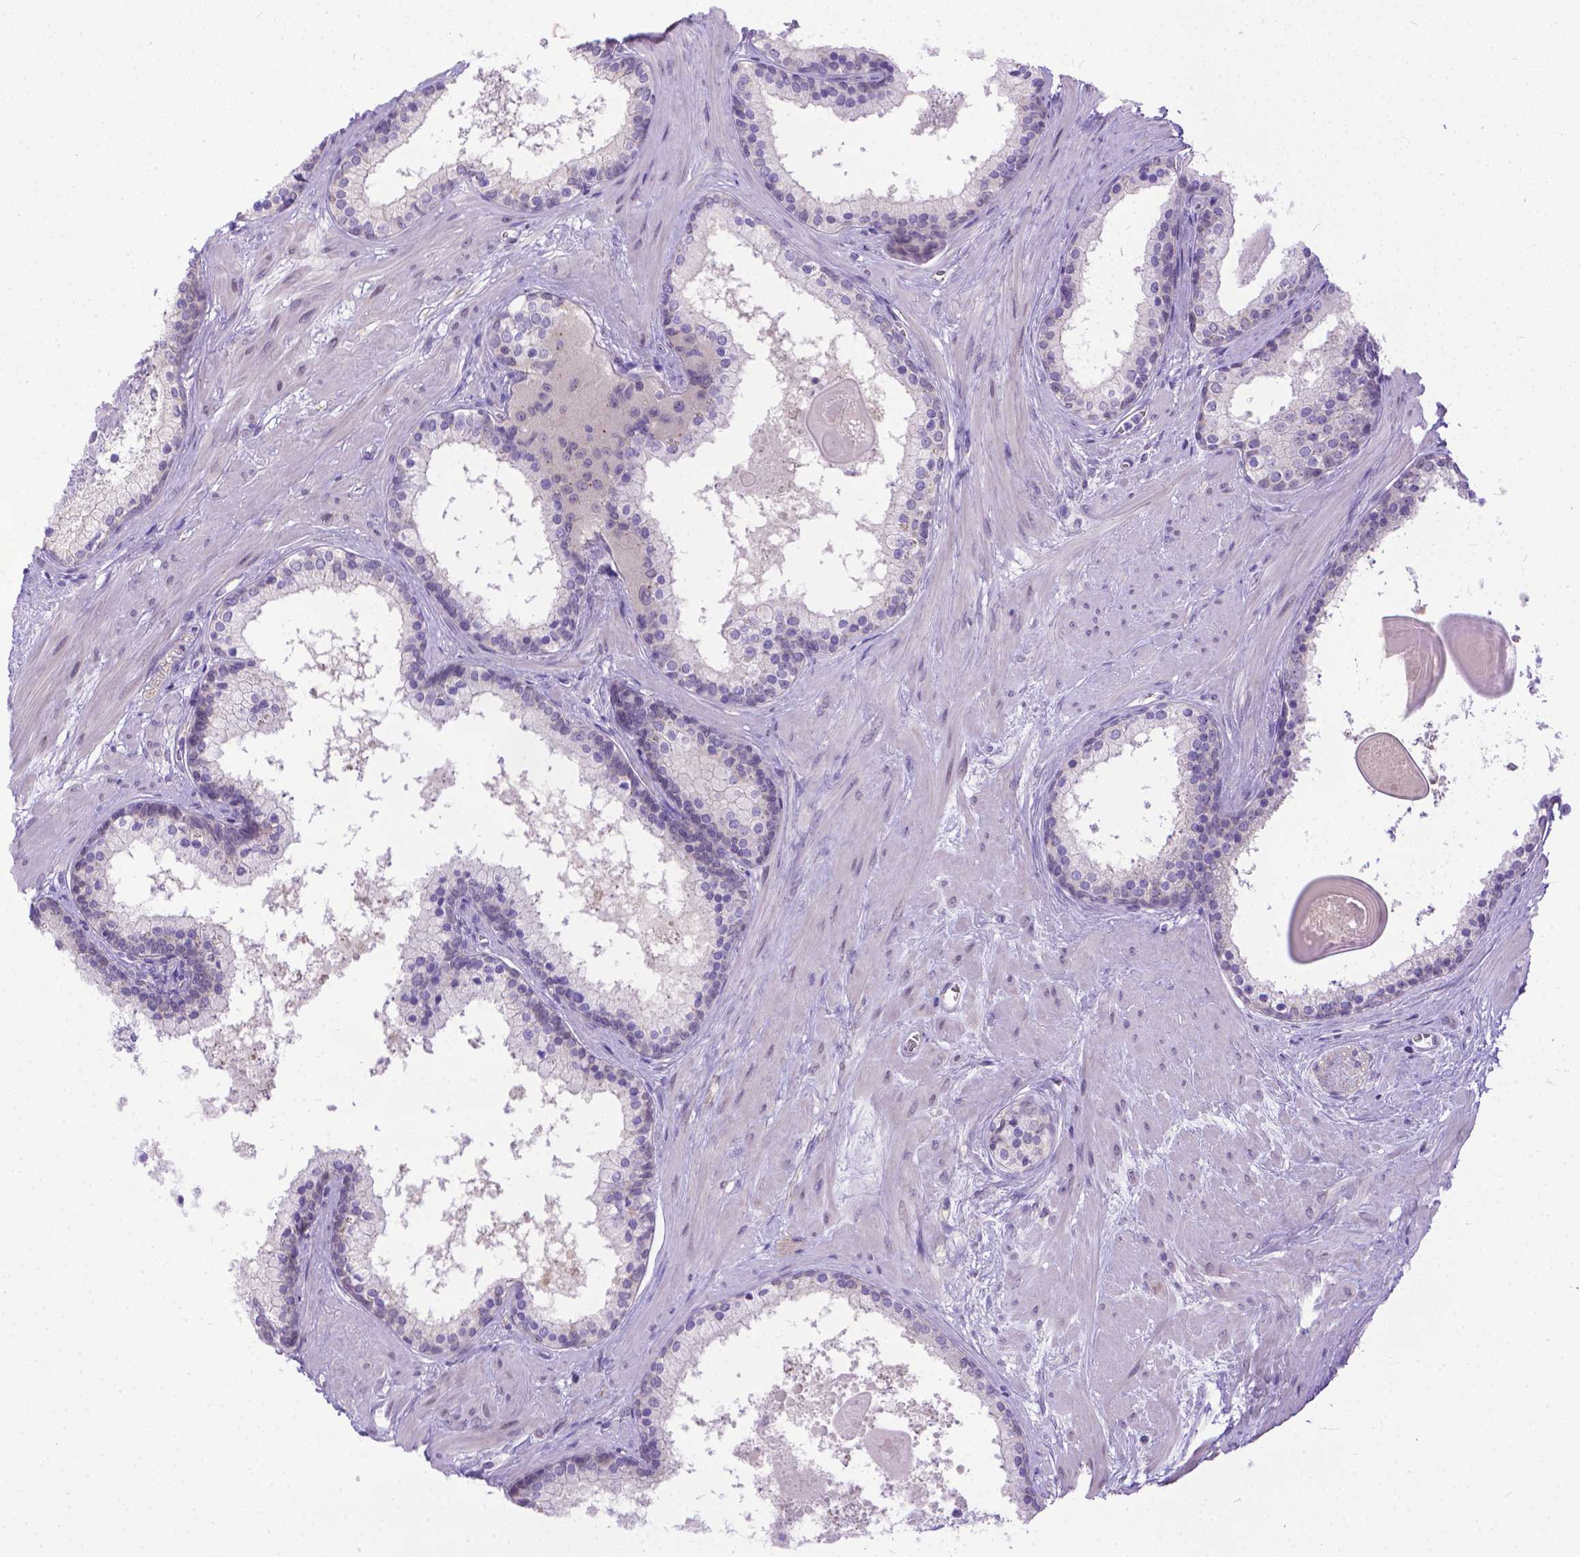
{"staining": {"intensity": "negative", "quantity": "none", "location": "none"}, "tissue": "prostate", "cell_type": "Glandular cells", "image_type": "normal", "snomed": [{"axis": "morphology", "description": "Normal tissue, NOS"}, {"axis": "topography", "description": "Prostate"}], "caption": "Immunohistochemistry histopathology image of unremarkable prostate: prostate stained with DAB displays no significant protein staining in glandular cells.", "gene": "TTLL6", "patient": {"sex": "male", "age": 61}}